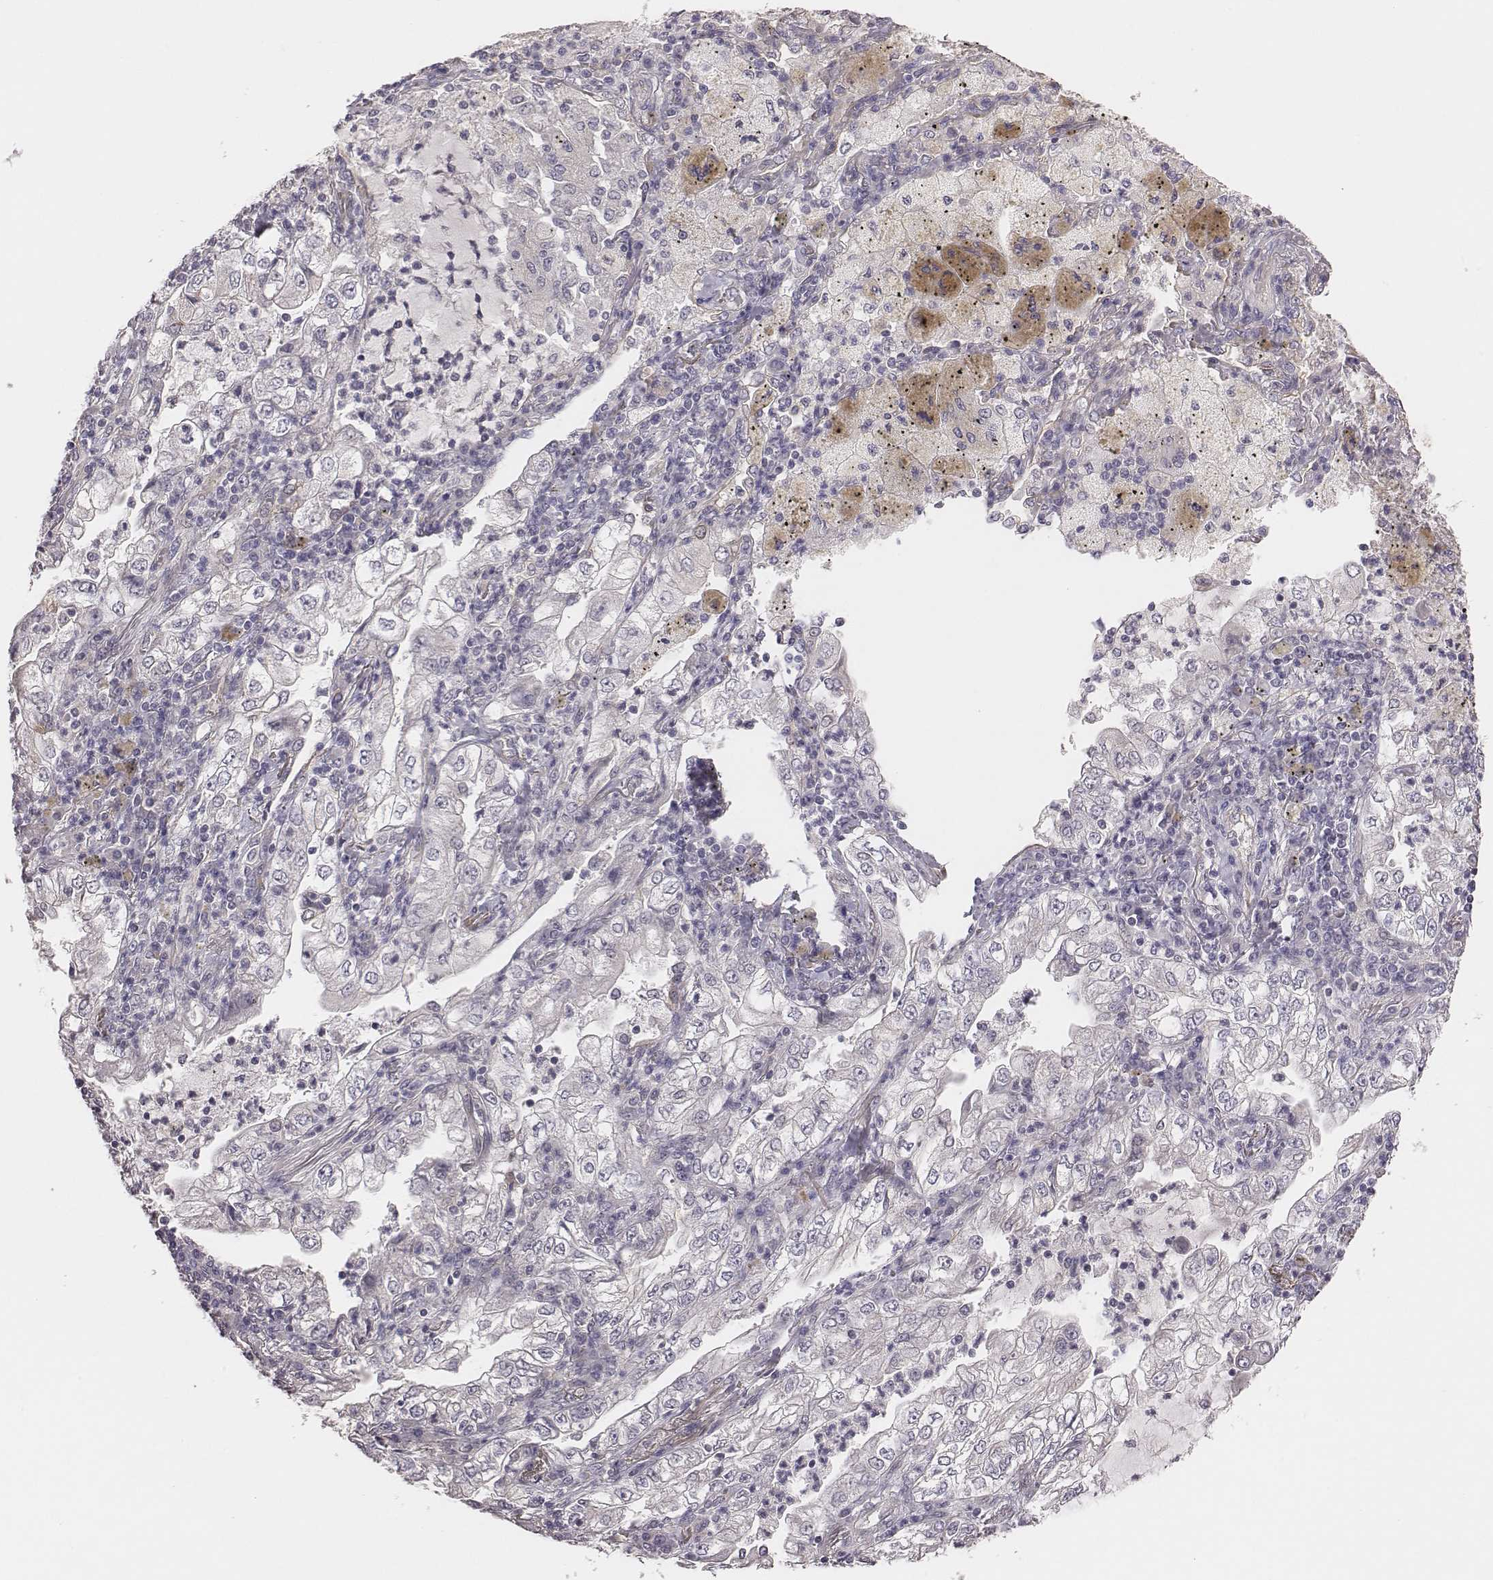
{"staining": {"intensity": "negative", "quantity": "none", "location": "none"}, "tissue": "lung cancer", "cell_type": "Tumor cells", "image_type": "cancer", "snomed": [{"axis": "morphology", "description": "Adenocarcinoma, NOS"}, {"axis": "topography", "description": "Lung"}], "caption": "The image displays no significant positivity in tumor cells of lung cancer.", "gene": "SCARF1", "patient": {"sex": "female", "age": 73}}